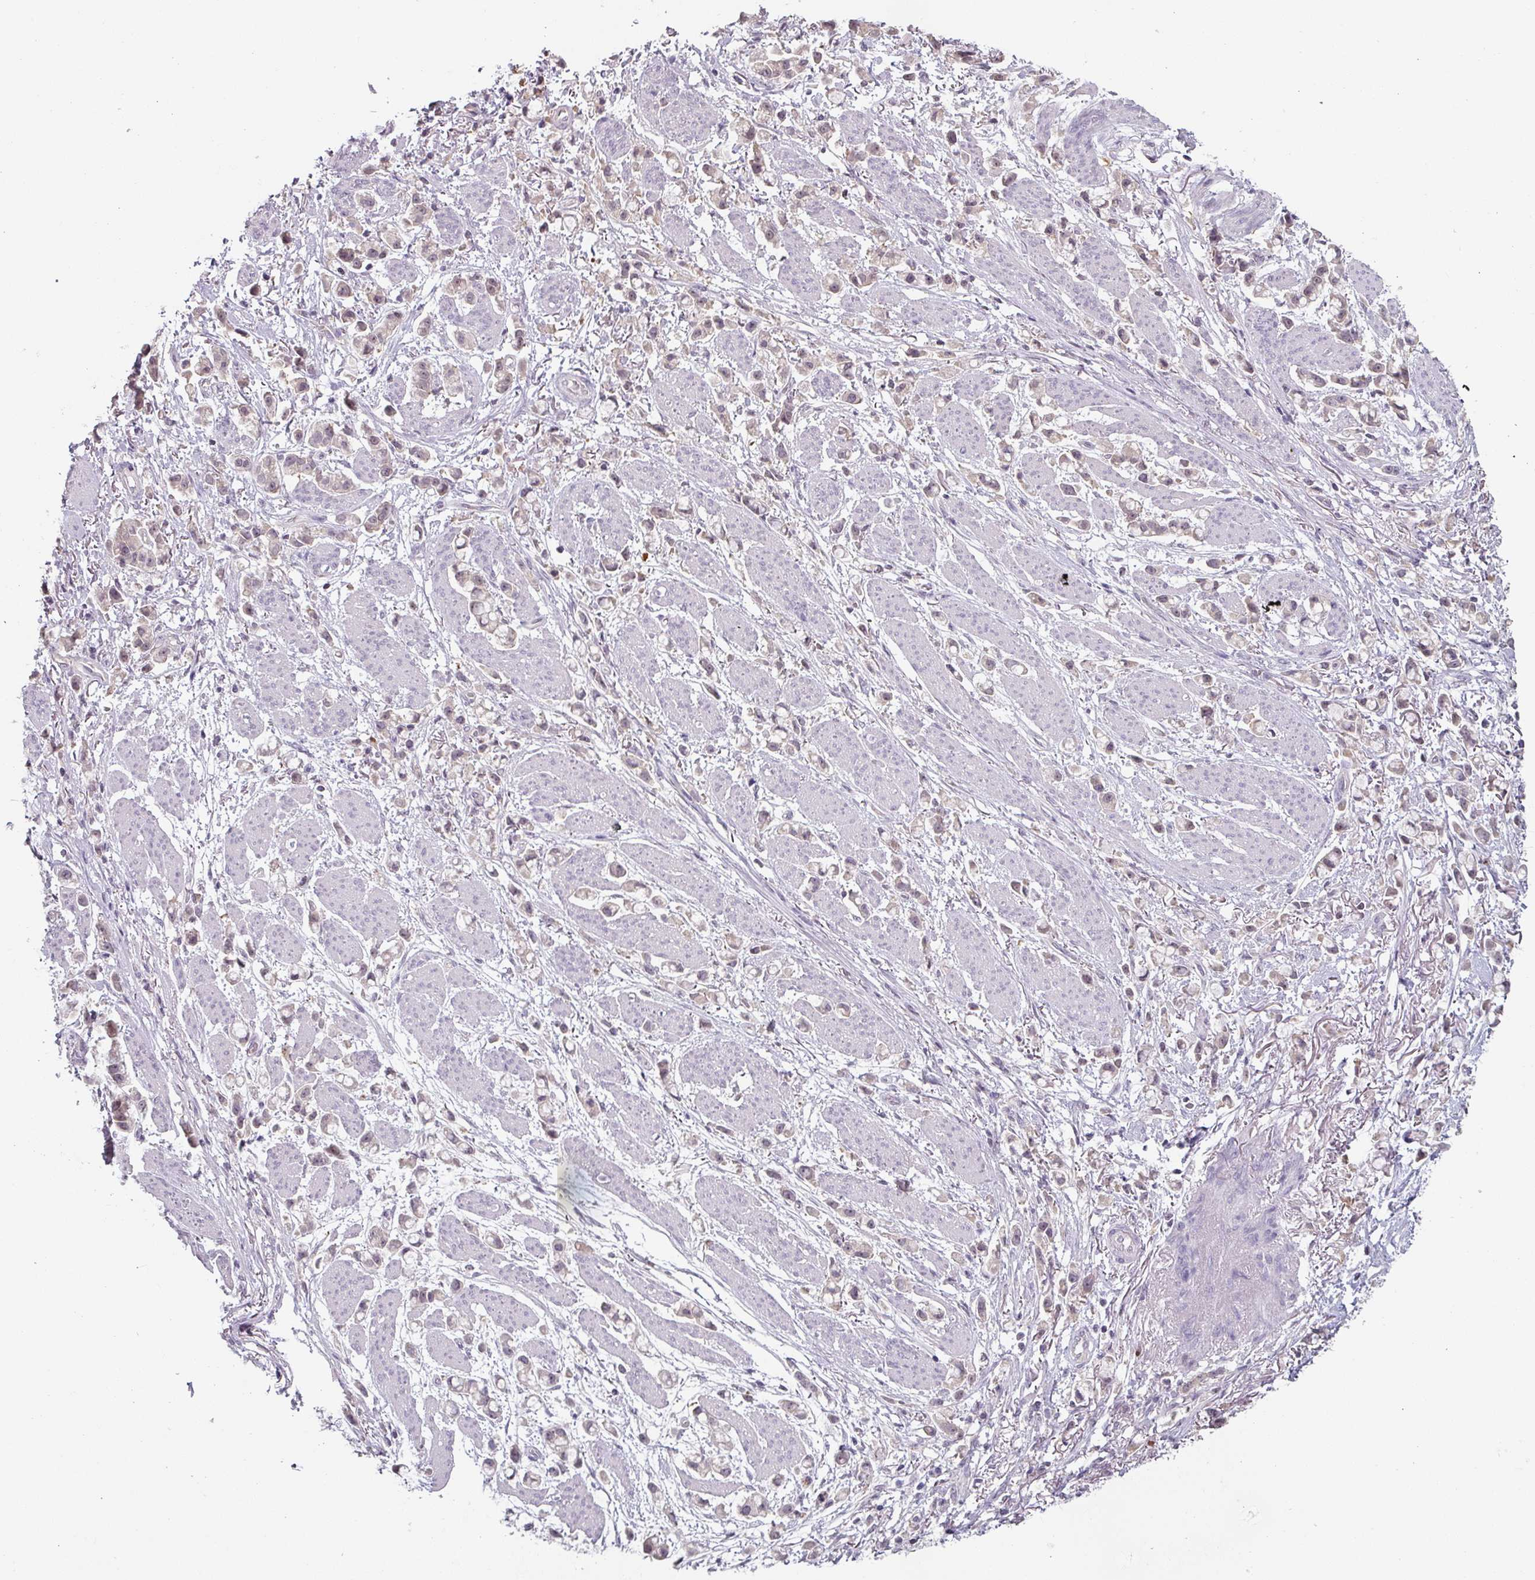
{"staining": {"intensity": "negative", "quantity": "none", "location": "none"}, "tissue": "stomach cancer", "cell_type": "Tumor cells", "image_type": "cancer", "snomed": [{"axis": "morphology", "description": "Adenocarcinoma, NOS"}, {"axis": "topography", "description": "Stomach"}], "caption": "DAB immunohistochemical staining of human adenocarcinoma (stomach) demonstrates no significant positivity in tumor cells.", "gene": "ZBTB6", "patient": {"sex": "female", "age": 81}}